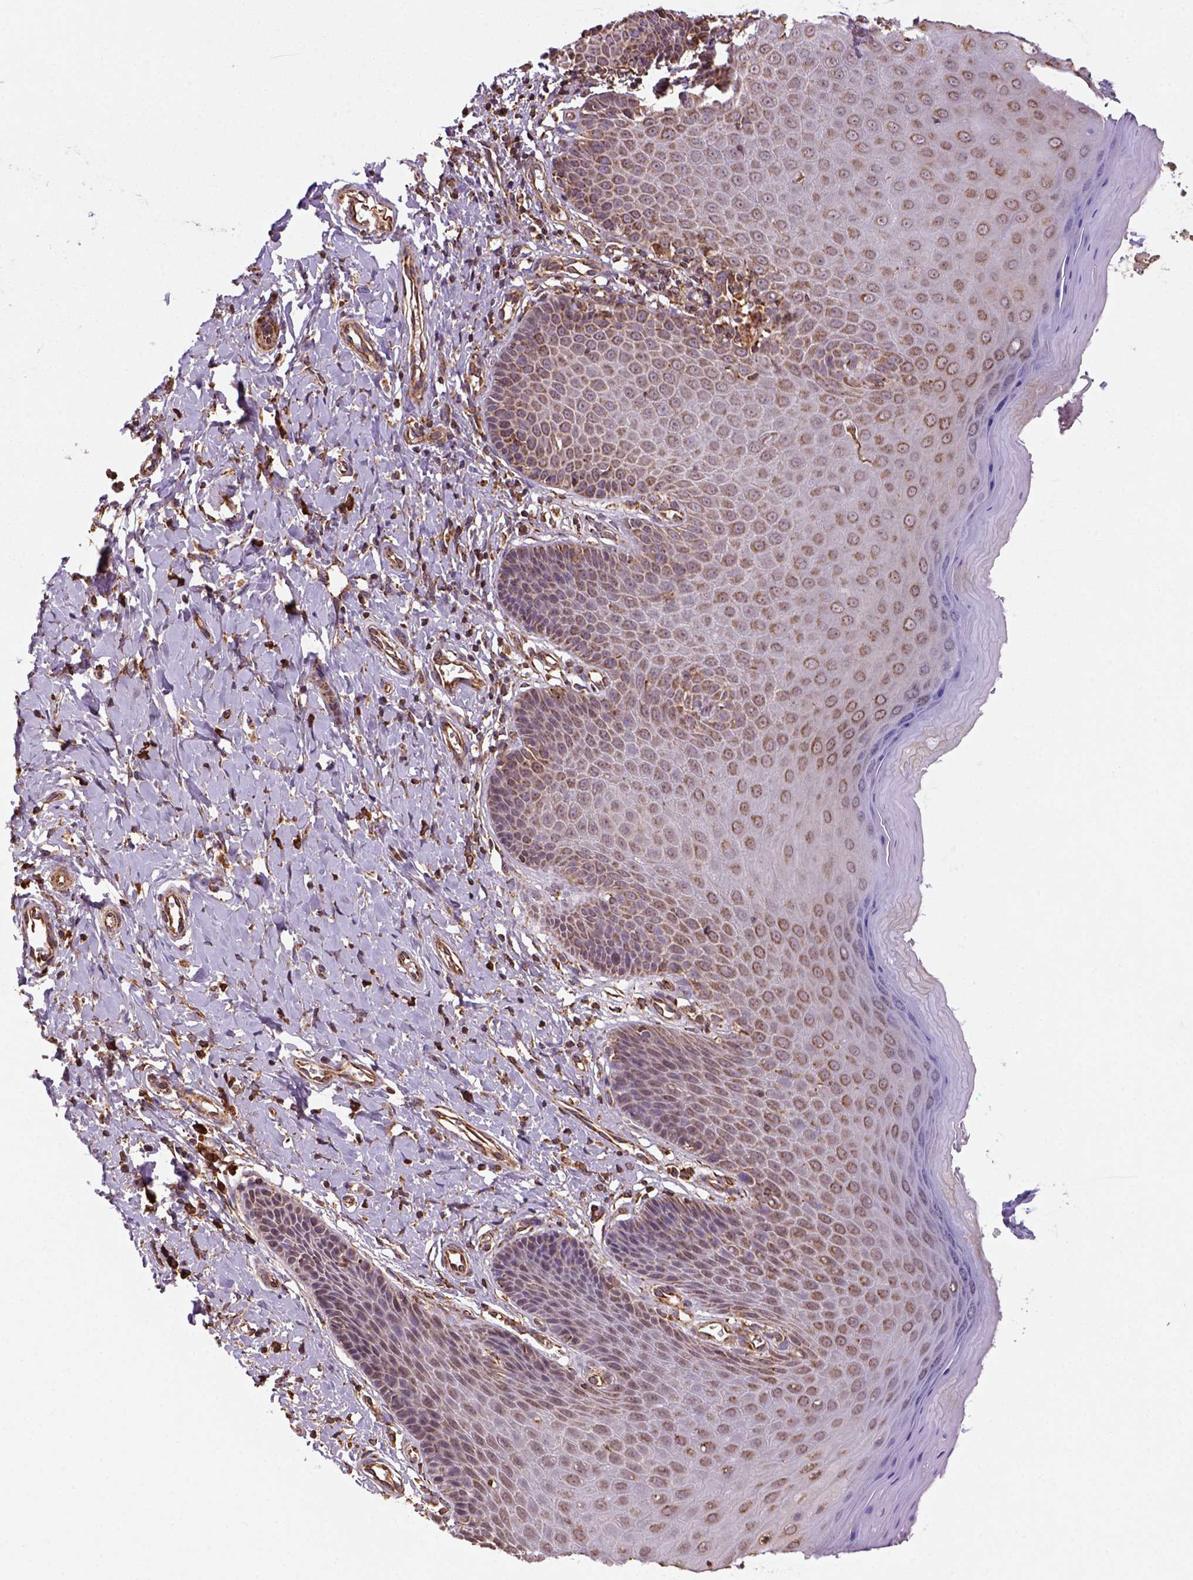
{"staining": {"intensity": "moderate", "quantity": ">75%", "location": "cytoplasmic/membranous"}, "tissue": "vagina", "cell_type": "Squamous epithelial cells", "image_type": "normal", "snomed": [{"axis": "morphology", "description": "Normal tissue, NOS"}, {"axis": "topography", "description": "Vagina"}], "caption": "Vagina stained with a brown dye exhibits moderate cytoplasmic/membranous positive staining in about >75% of squamous epithelial cells.", "gene": "MAPK8IP3", "patient": {"sex": "female", "age": 83}}